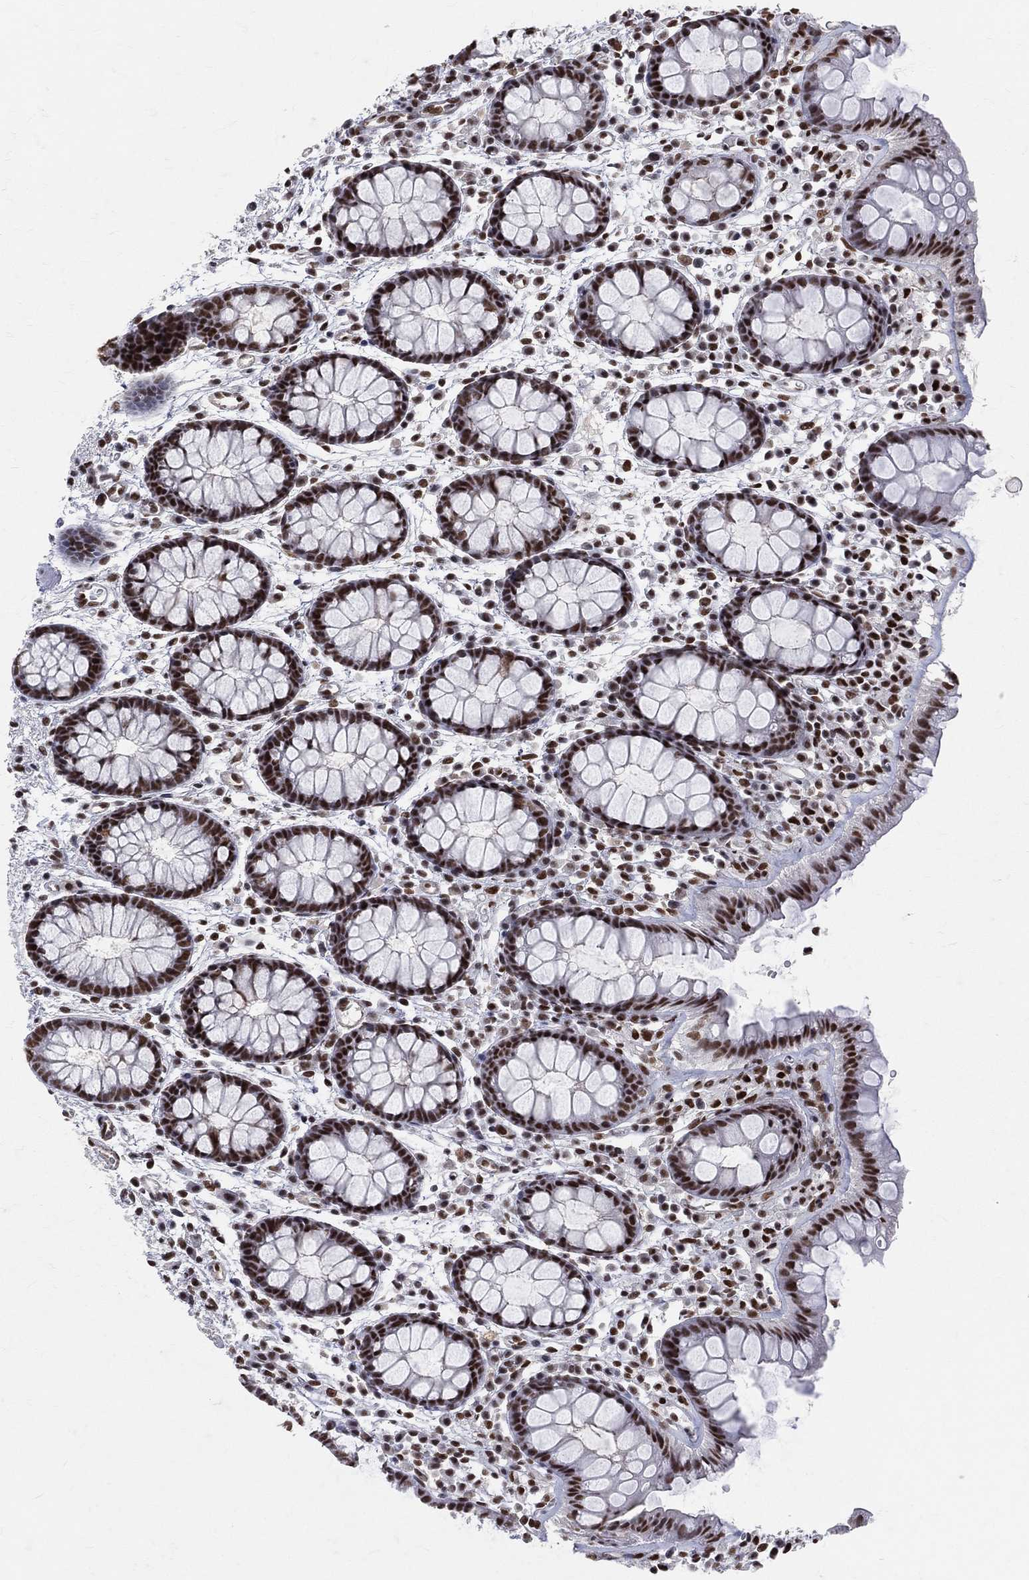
{"staining": {"intensity": "negative", "quantity": "none", "location": "none"}, "tissue": "colon", "cell_type": "Endothelial cells", "image_type": "normal", "snomed": [{"axis": "morphology", "description": "Normal tissue, NOS"}, {"axis": "topography", "description": "Colon"}], "caption": "Photomicrograph shows no protein expression in endothelial cells of unremarkable colon.", "gene": "CDK7", "patient": {"sex": "male", "age": 76}}